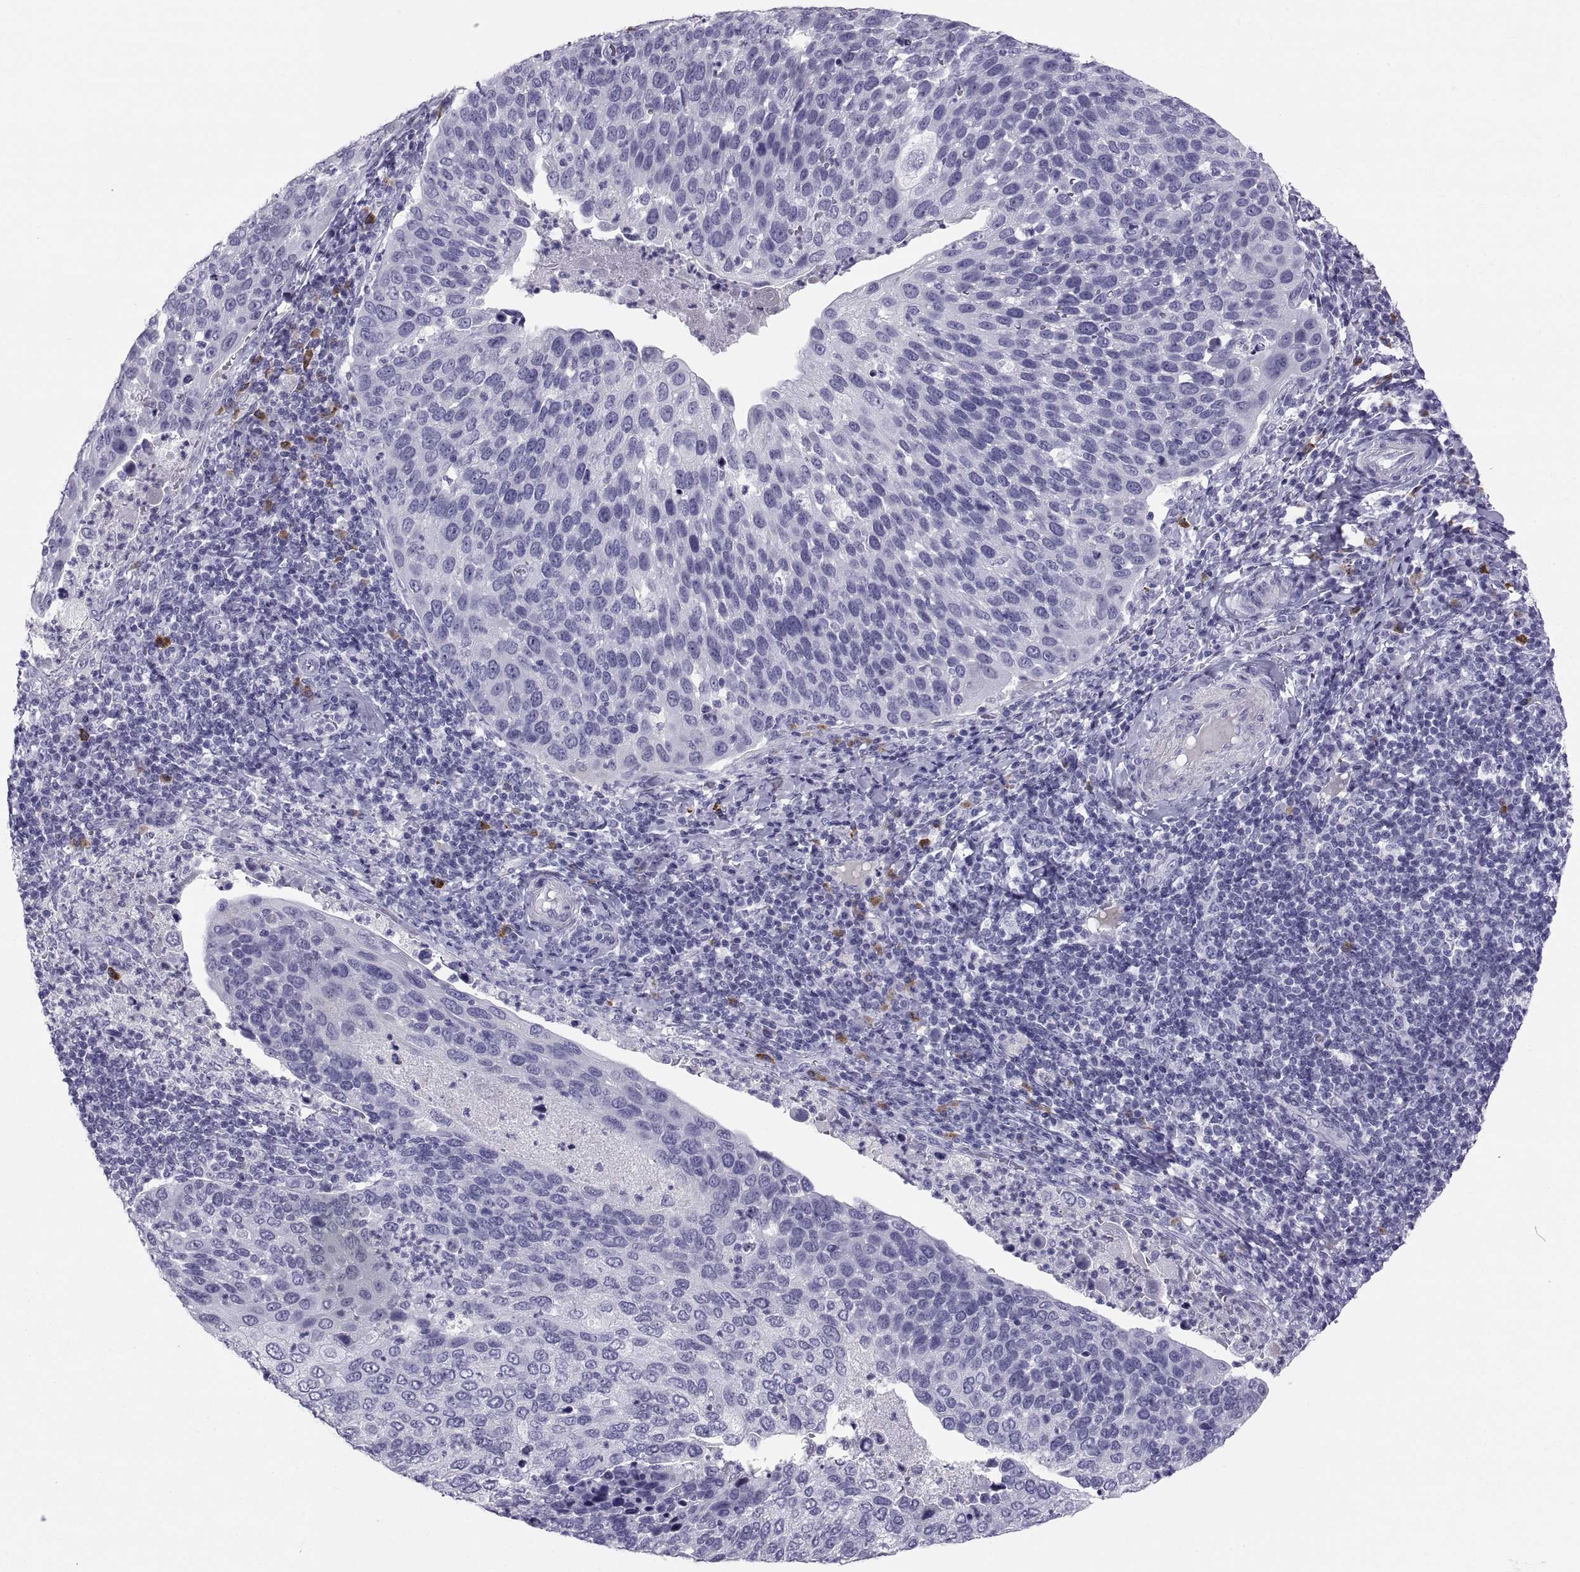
{"staining": {"intensity": "negative", "quantity": "none", "location": "none"}, "tissue": "cervical cancer", "cell_type": "Tumor cells", "image_type": "cancer", "snomed": [{"axis": "morphology", "description": "Squamous cell carcinoma, NOS"}, {"axis": "topography", "description": "Cervix"}], "caption": "The image reveals no staining of tumor cells in cervical cancer. The staining was performed using DAB (3,3'-diaminobenzidine) to visualize the protein expression in brown, while the nuclei were stained in blue with hematoxylin (Magnification: 20x).", "gene": "CT47A10", "patient": {"sex": "female", "age": 54}}